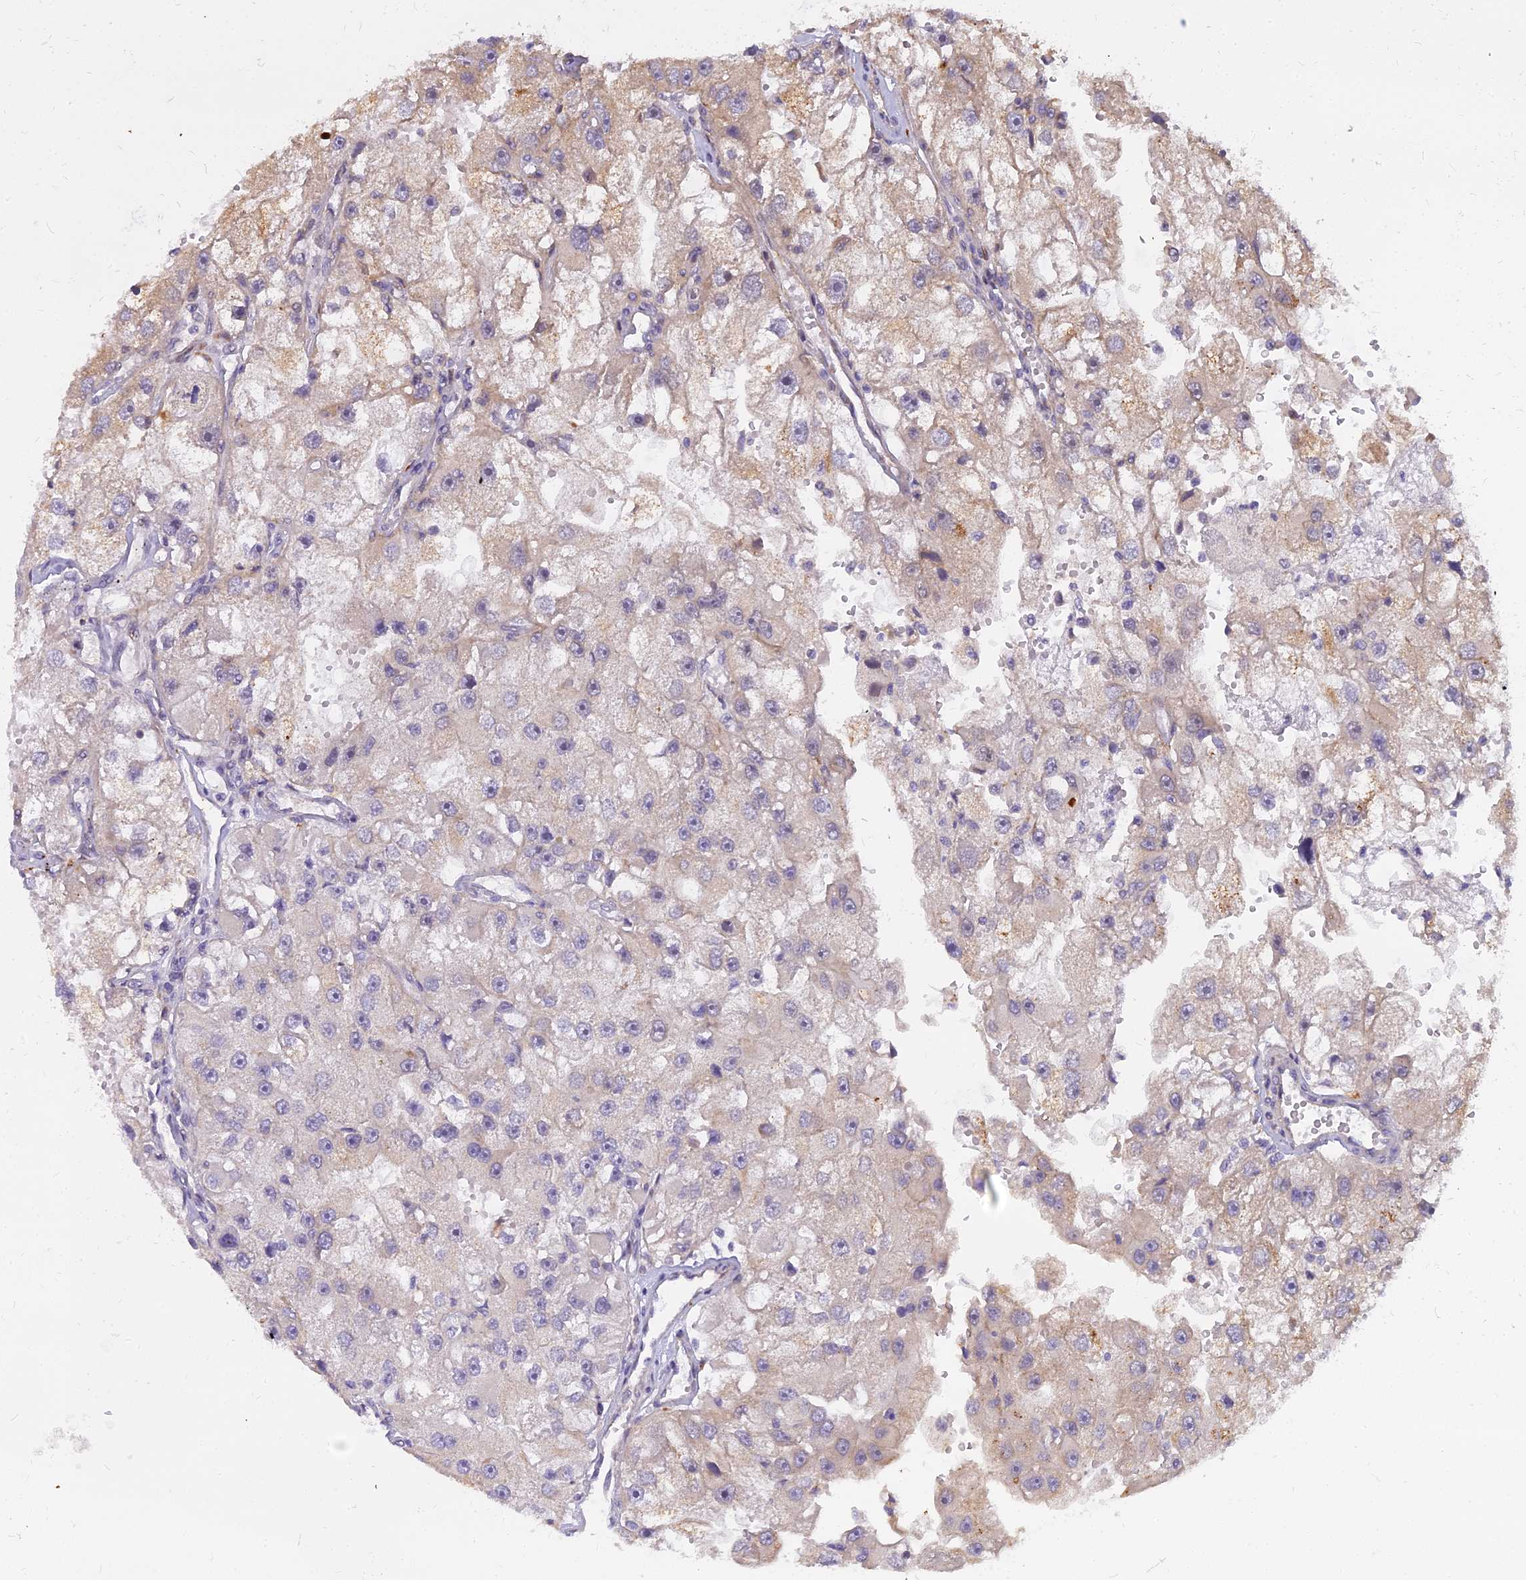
{"staining": {"intensity": "weak", "quantity": "<25%", "location": "cytoplasmic/membranous"}, "tissue": "renal cancer", "cell_type": "Tumor cells", "image_type": "cancer", "snomed": [{"axis": "morphology", "description": "Adenocarcinoma, NOS"}, {"axis": "topography", "description": "Kidney"}], "caption": "Immunohistochemistry of human adenocarcinoma (renal) demonstrates no expression in tumor cells.", "gene": "GLYATL3", "patient": {"sex": "male", "age": 63}}